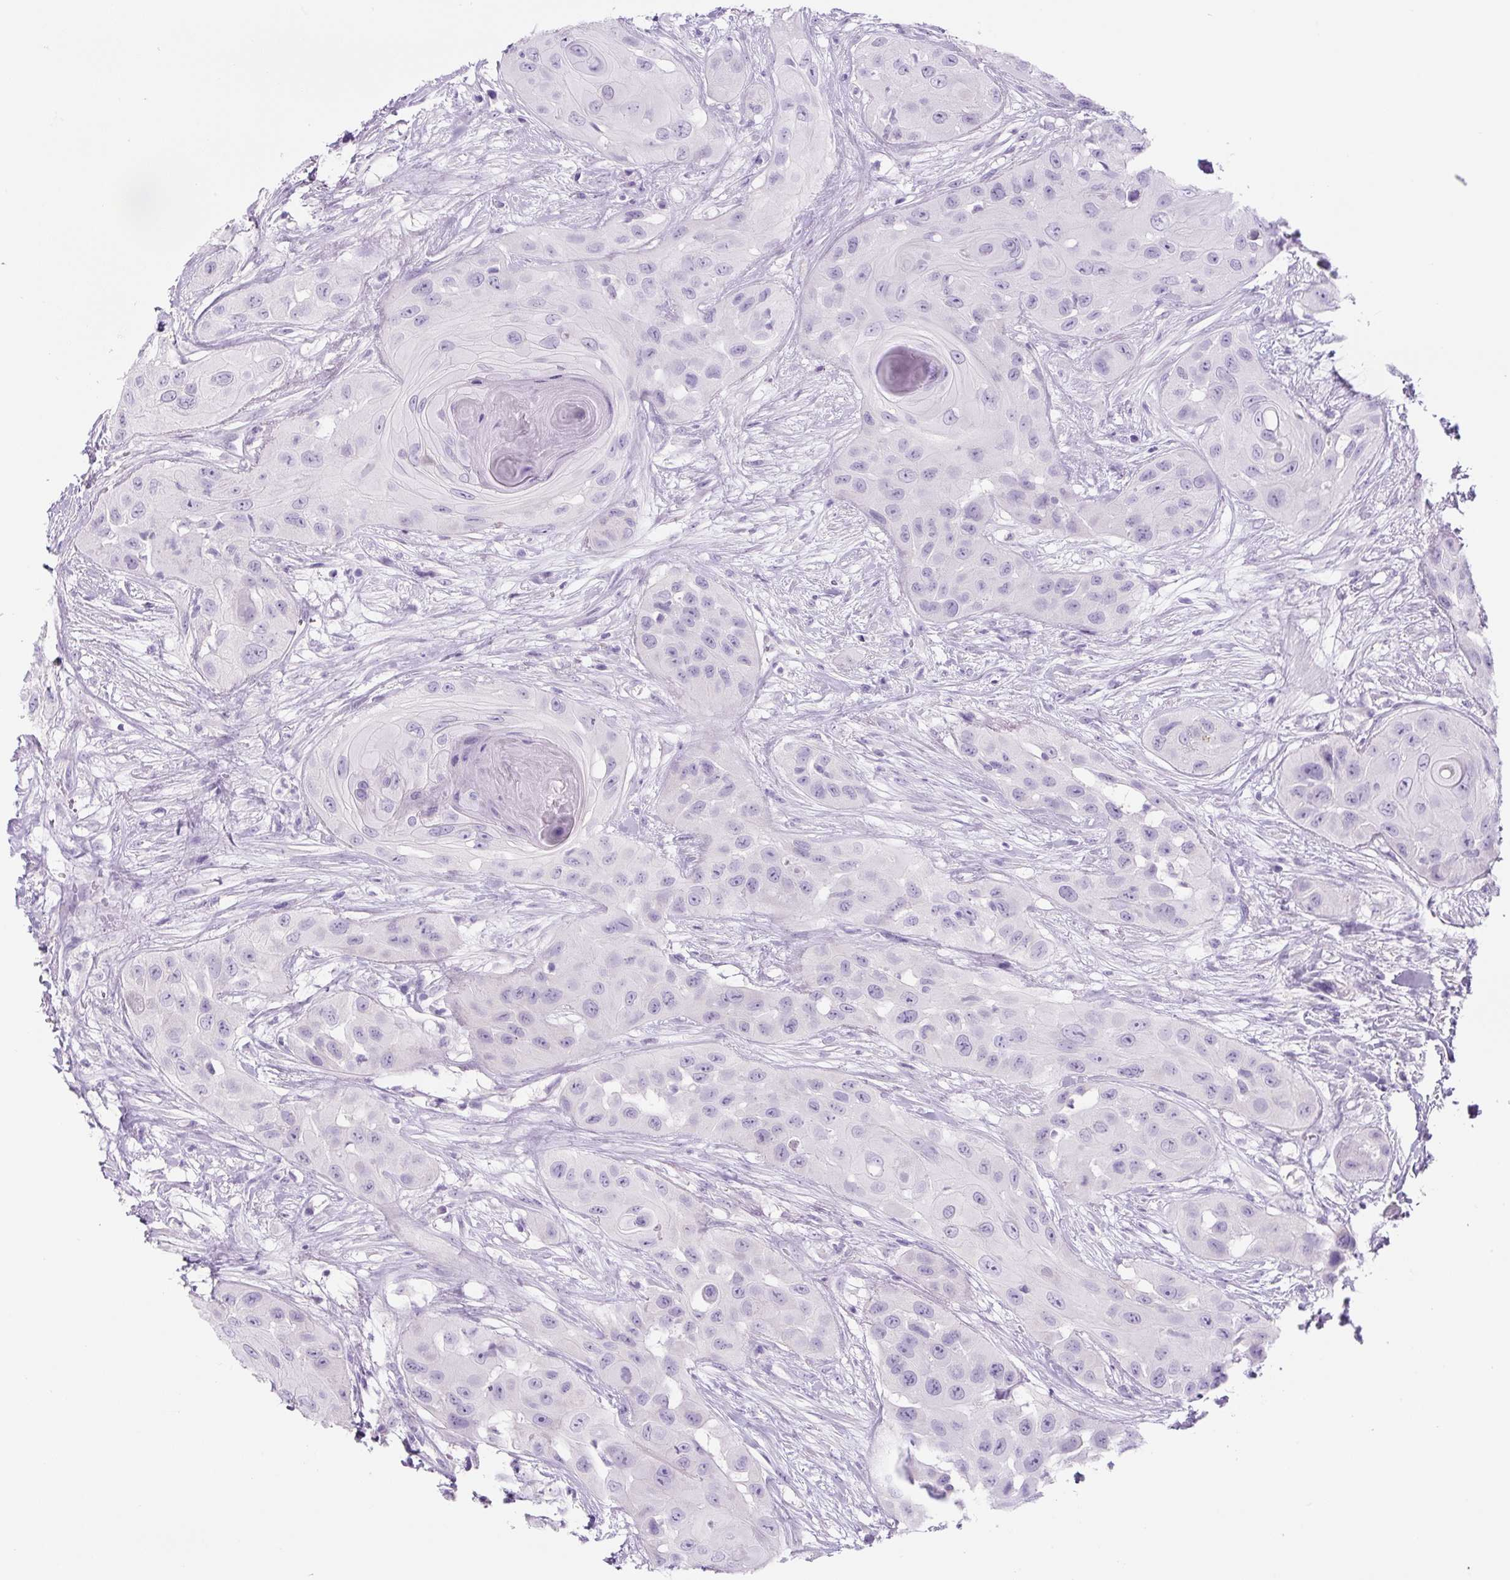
{"staining": {"intensity": "negative", "quantity": "none", "location": "none"}, "tissue": "head and neck cancer", "cell_type": "Tumor cells", "image_type": "cancer", "snomed": [{"axis": "morphology", "description": "Squamous cell carcinoma, NOS"}, {"axis": "topography", "description": "Head-Neck"}], "caption": "This is an immunohistochemistry (IHC) photomicrograph of head and neck cancer (squamous cell carcinoma). There is no staining in tumor cells.", "gene": "YIF1B", "patient": {"sex": "male", "age": 83}}